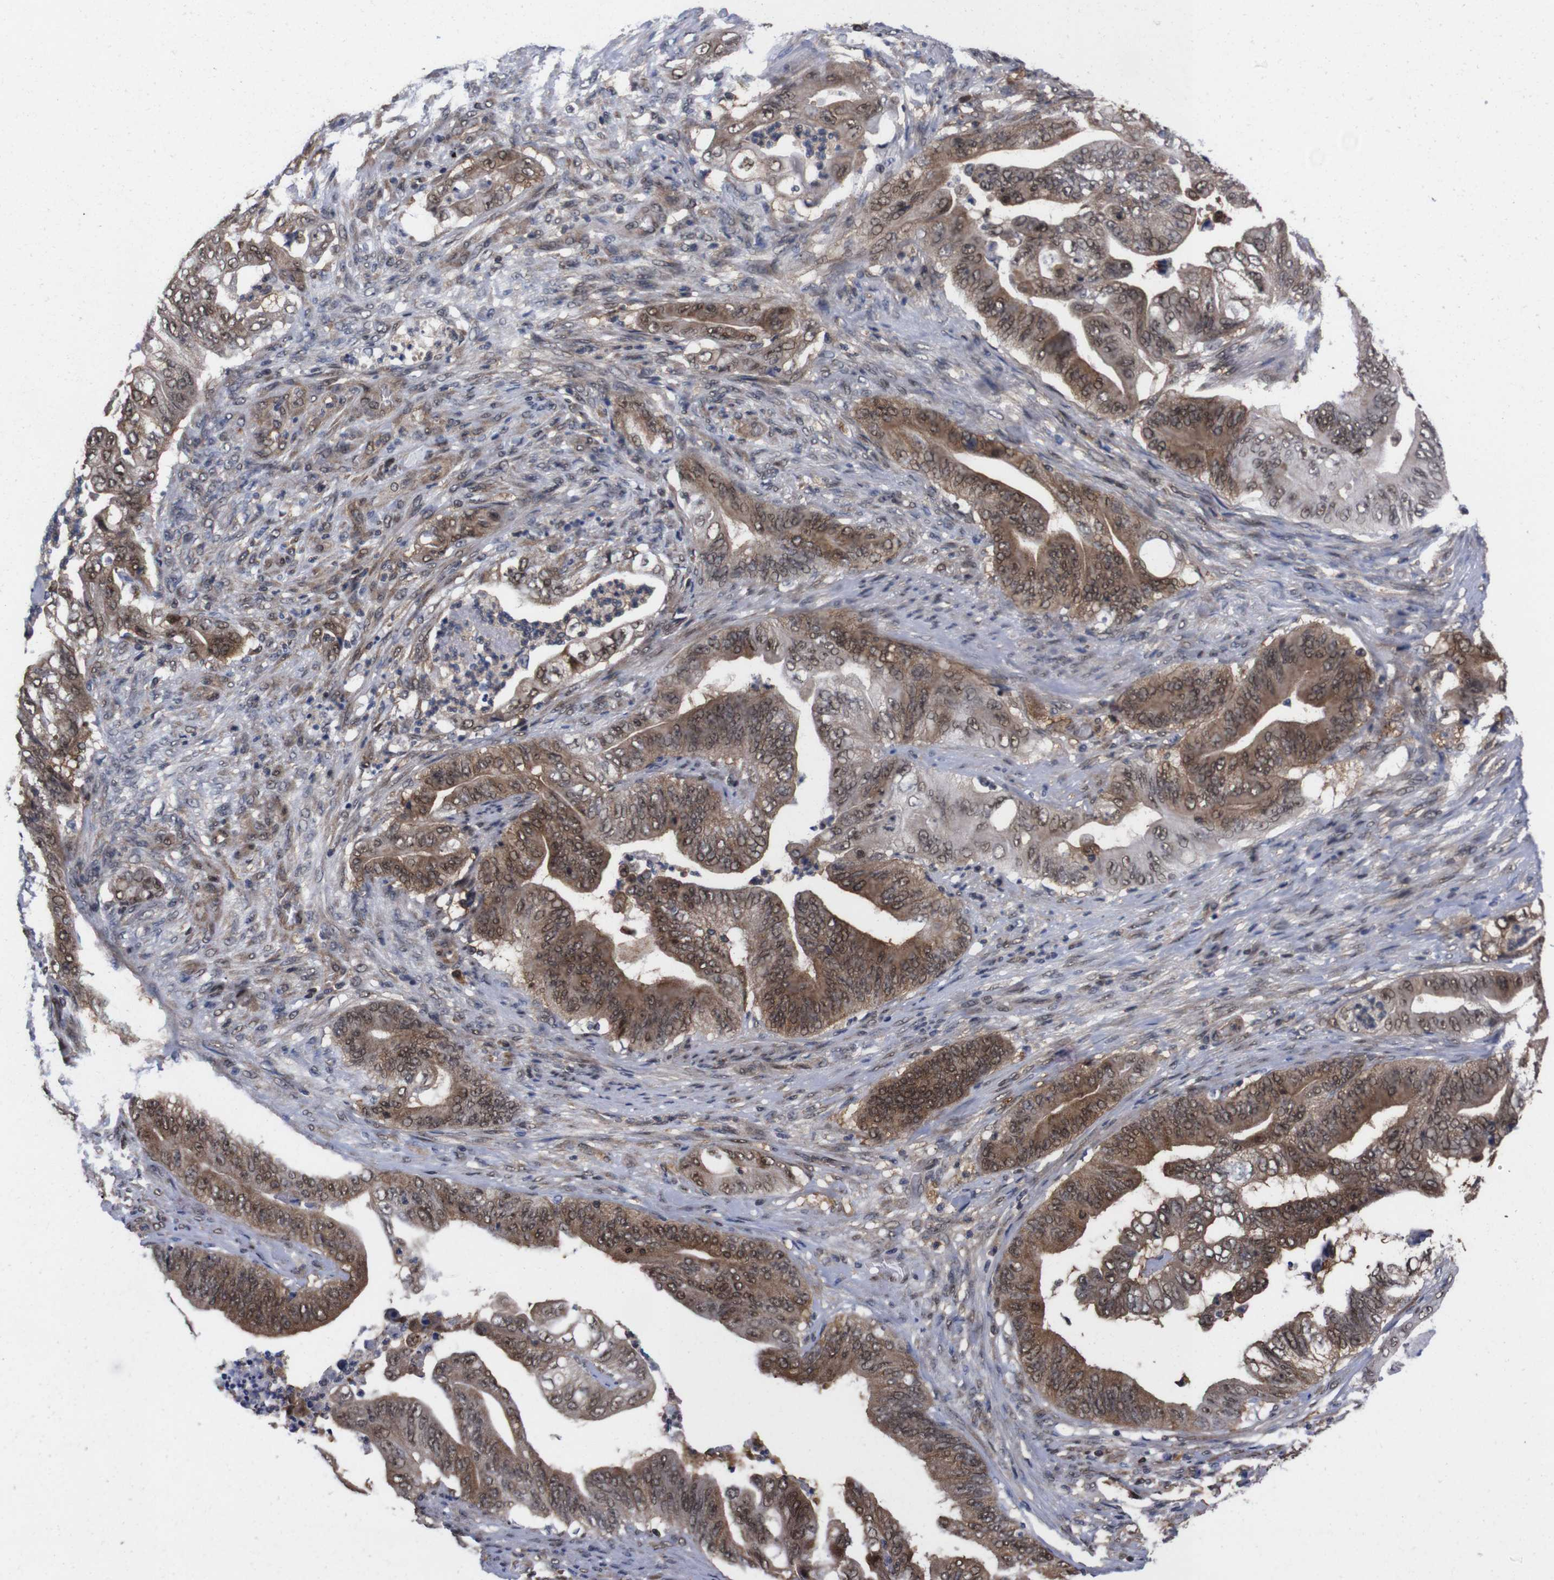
{"staining": {"intensity": "moderate", "quantity": ">75%", "location": "cytoplasmic/membranous,nuclear"}, "tissue": "stomach cancer", "cell_type": "Tumor cells", "image_type": "cancer", "snomed": [{"axis": "morphology", "description": "Adenocarcinoma, NOS"}, {"axis": "topography", "description": "Stomach"}], "caption": "Stomach adenocarcinoma stained with DAB (3,3'-diaminobenzidine) immunohistochemistry (IHC) shows medium levels of moderate cytoplasmic/membranous and nuclear expression in approximately >75% of tumor cells. The staining is performed using DAB (3,3'-diaminobenzidine) brown chromogen to label protein expression. The nuclei are counter-stained blue using hematoxylin.", "gene": "UBQLN2", "patient": {"sex": "female", "age": 73}}